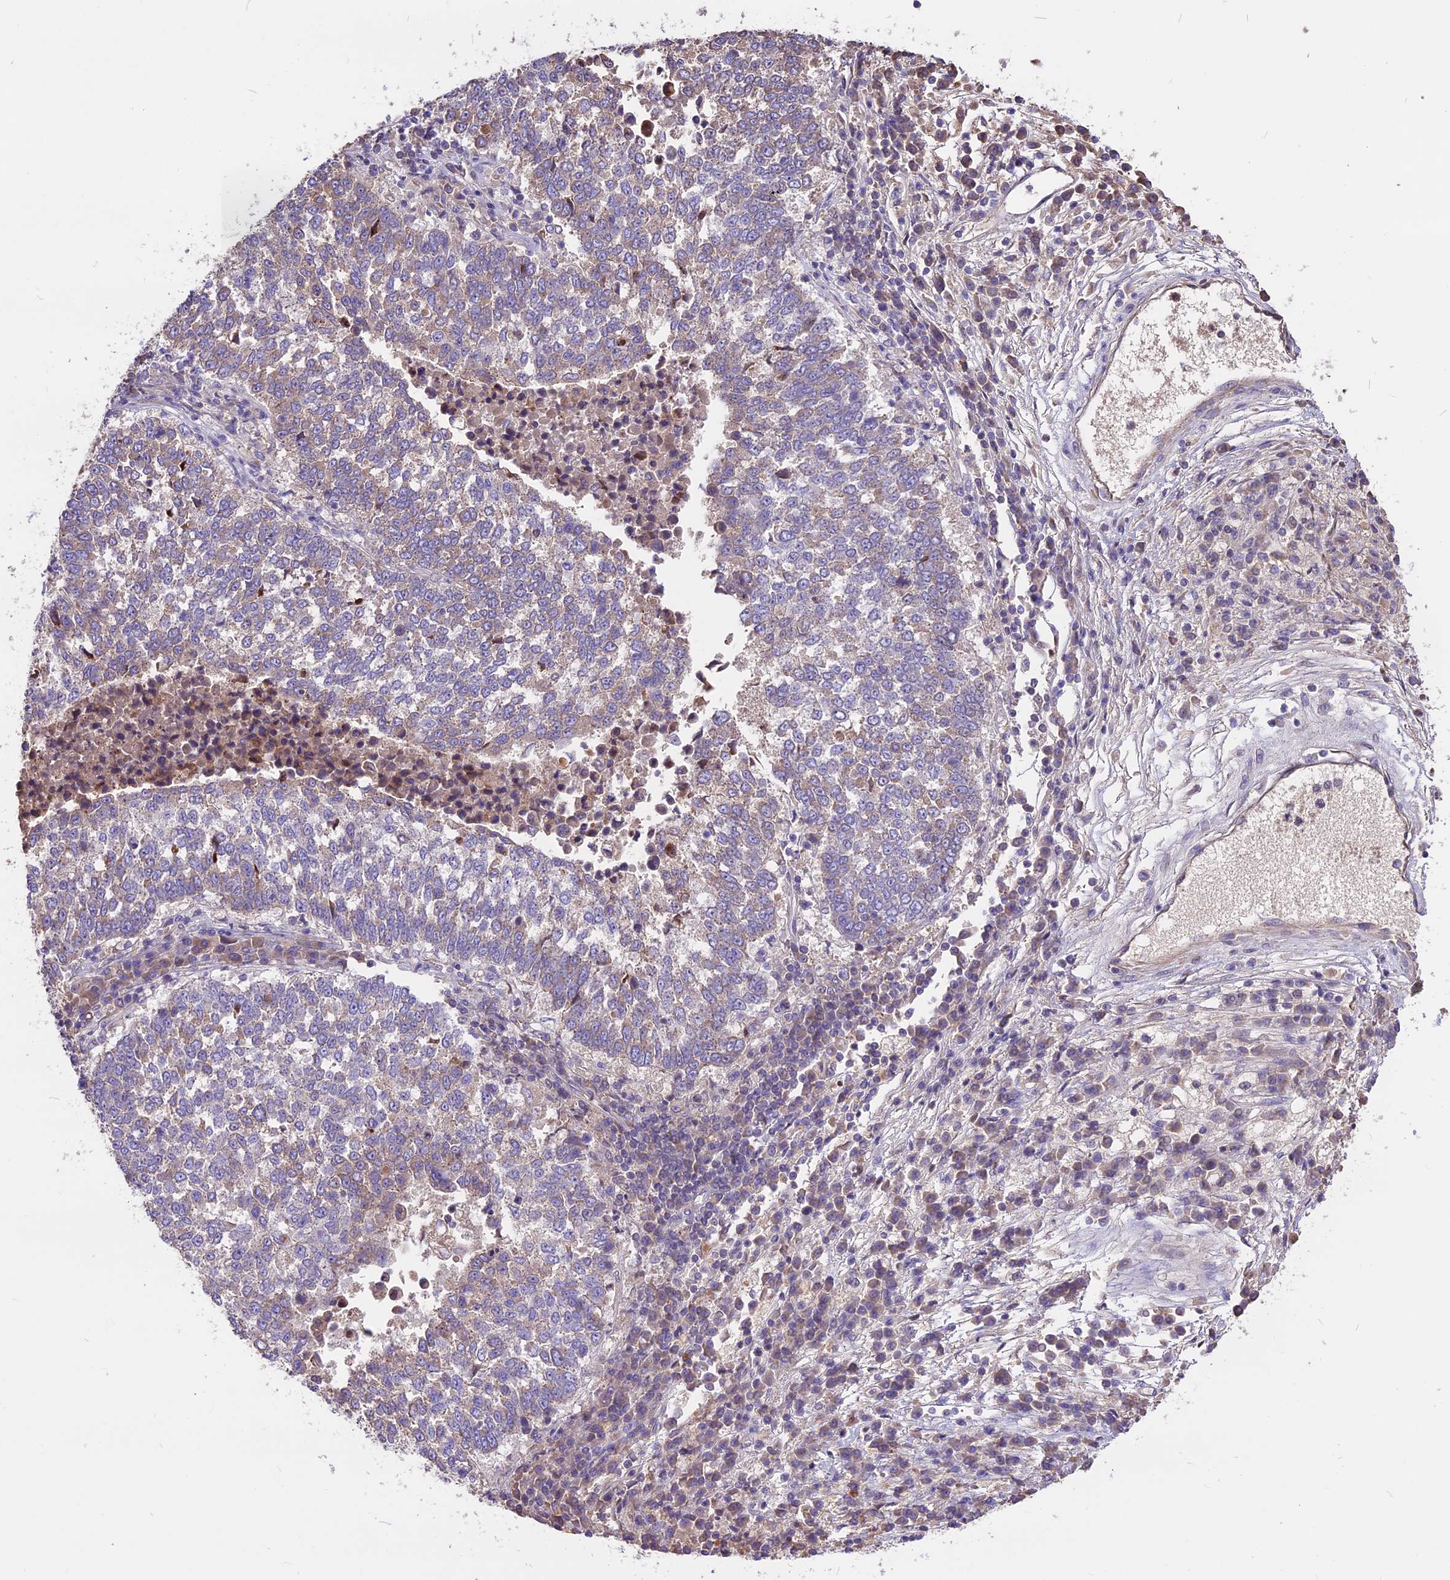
{"staining": {"intensity": "weak", "quantity": "25%-75%", "location": "cytoplasmic/membranous"}, "tissue": "lung cancer", "cell_type": "Tumor cells", "image_type": "cancer", "snomed": [{"axis": "morphology", "description": "Squamous cell carcinoma, NOS"}, {"axis": "topography", "description": "Lung"}], "caption": "This is an image of immunohistochemistry (IHC) staining of squamous cell carcinoma (lung), which shows weak staining in the cytoplasmic/membranous of tumor cells.", "gene": "ANO3", "patient": {"sex": "male", "age": 73}}